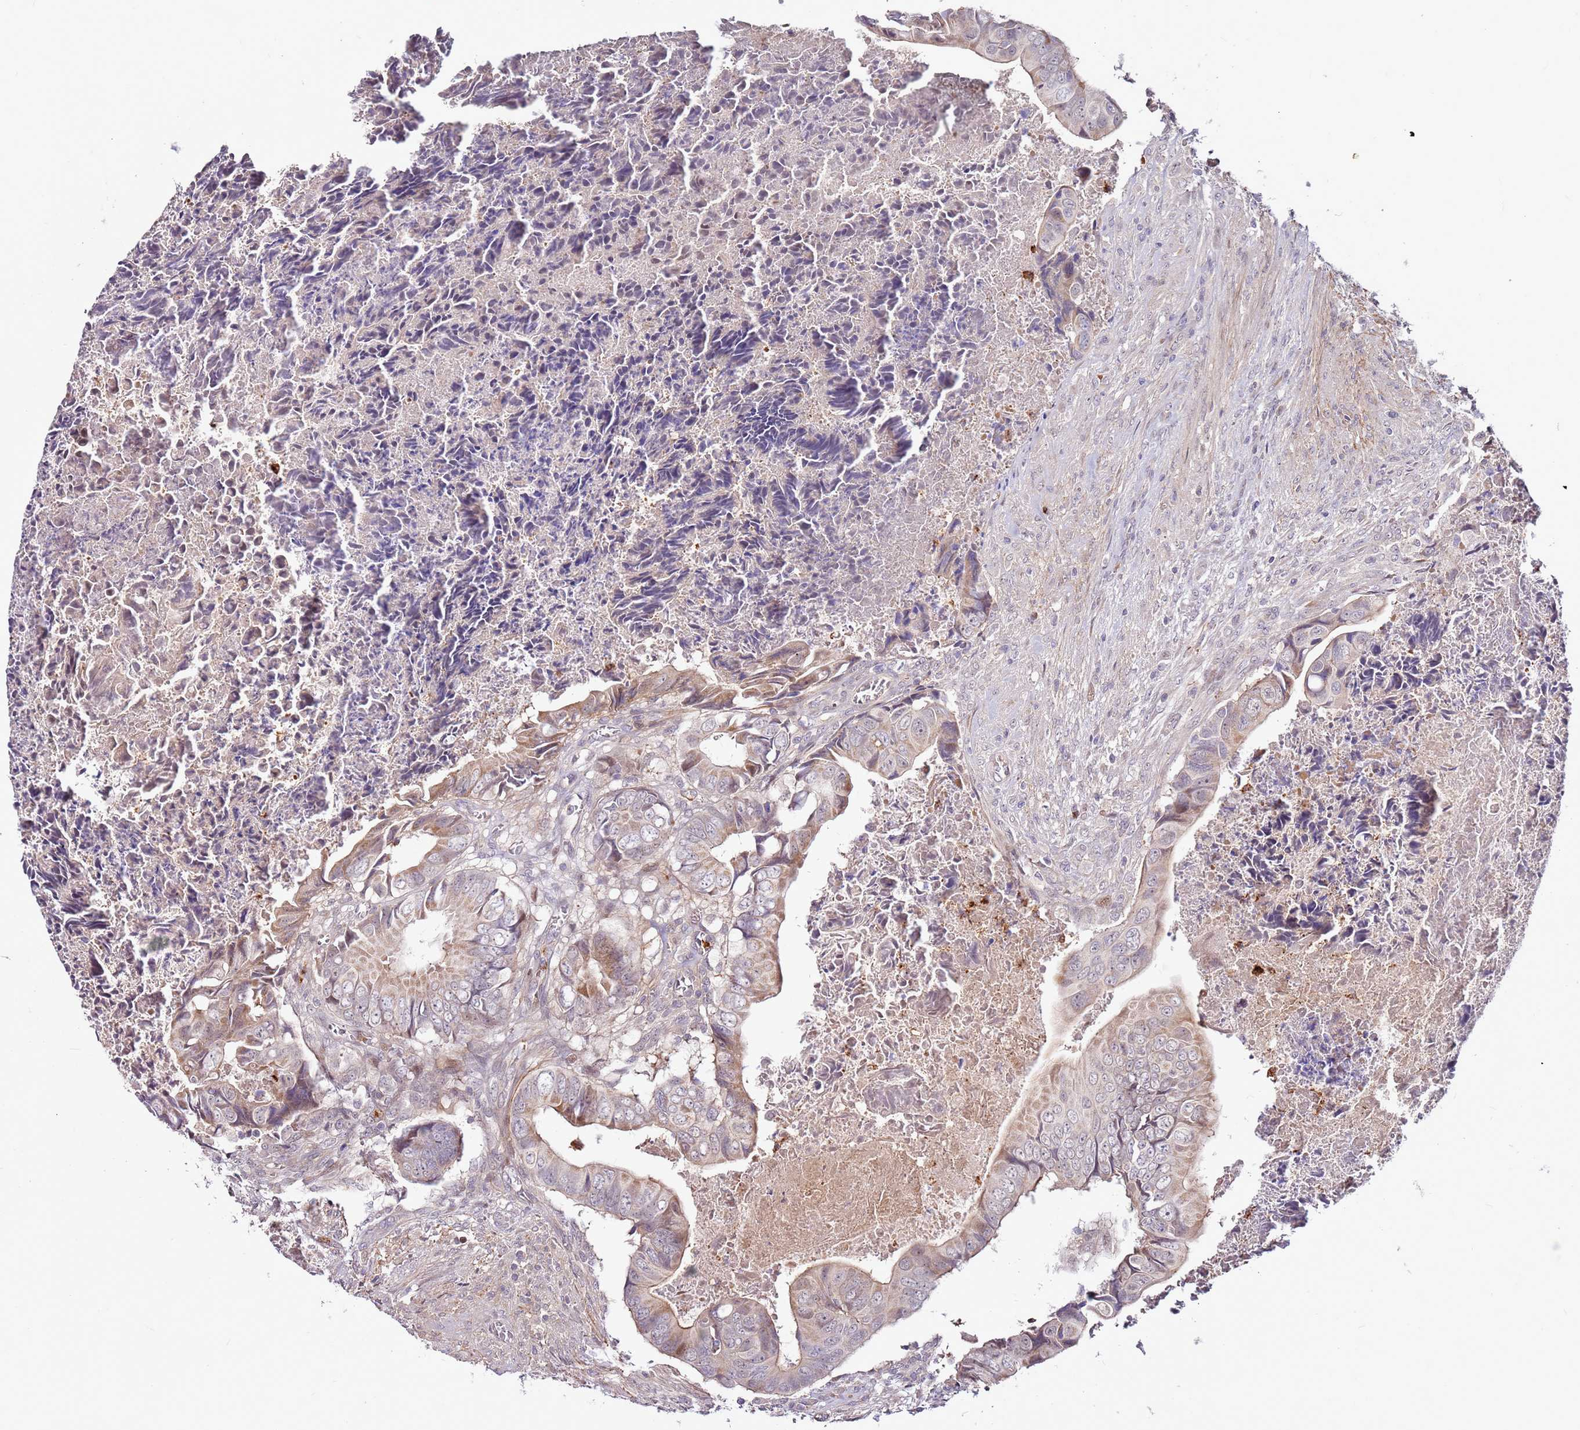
{"staining": {"intensity": "moderate", "quantity": "25%-75%", "location": "cytoplasmic/membranous"}, "tissue": "colorectal cancer", "cell_type": "Tumor cells", "image_type": "cancer", "snomed": [{"axis": "morphology", "description": "Adenocarcinoma, NOS"}, {"axis": "topography", "description": "Rectum"}], "caption": "Brown immunohistochemical staining in human colorectal cancer (adenocarcinoma) reveals moderate cytoplasmic/membranous expression in approximately 25%-75% of tumor cells. (DAB (3,3'-diaminobenzidine) IHC, brown staining for protein, blue staining for nuclei).", "gene": "MTG2", "patient": {"sex": "female", "age": 78}}